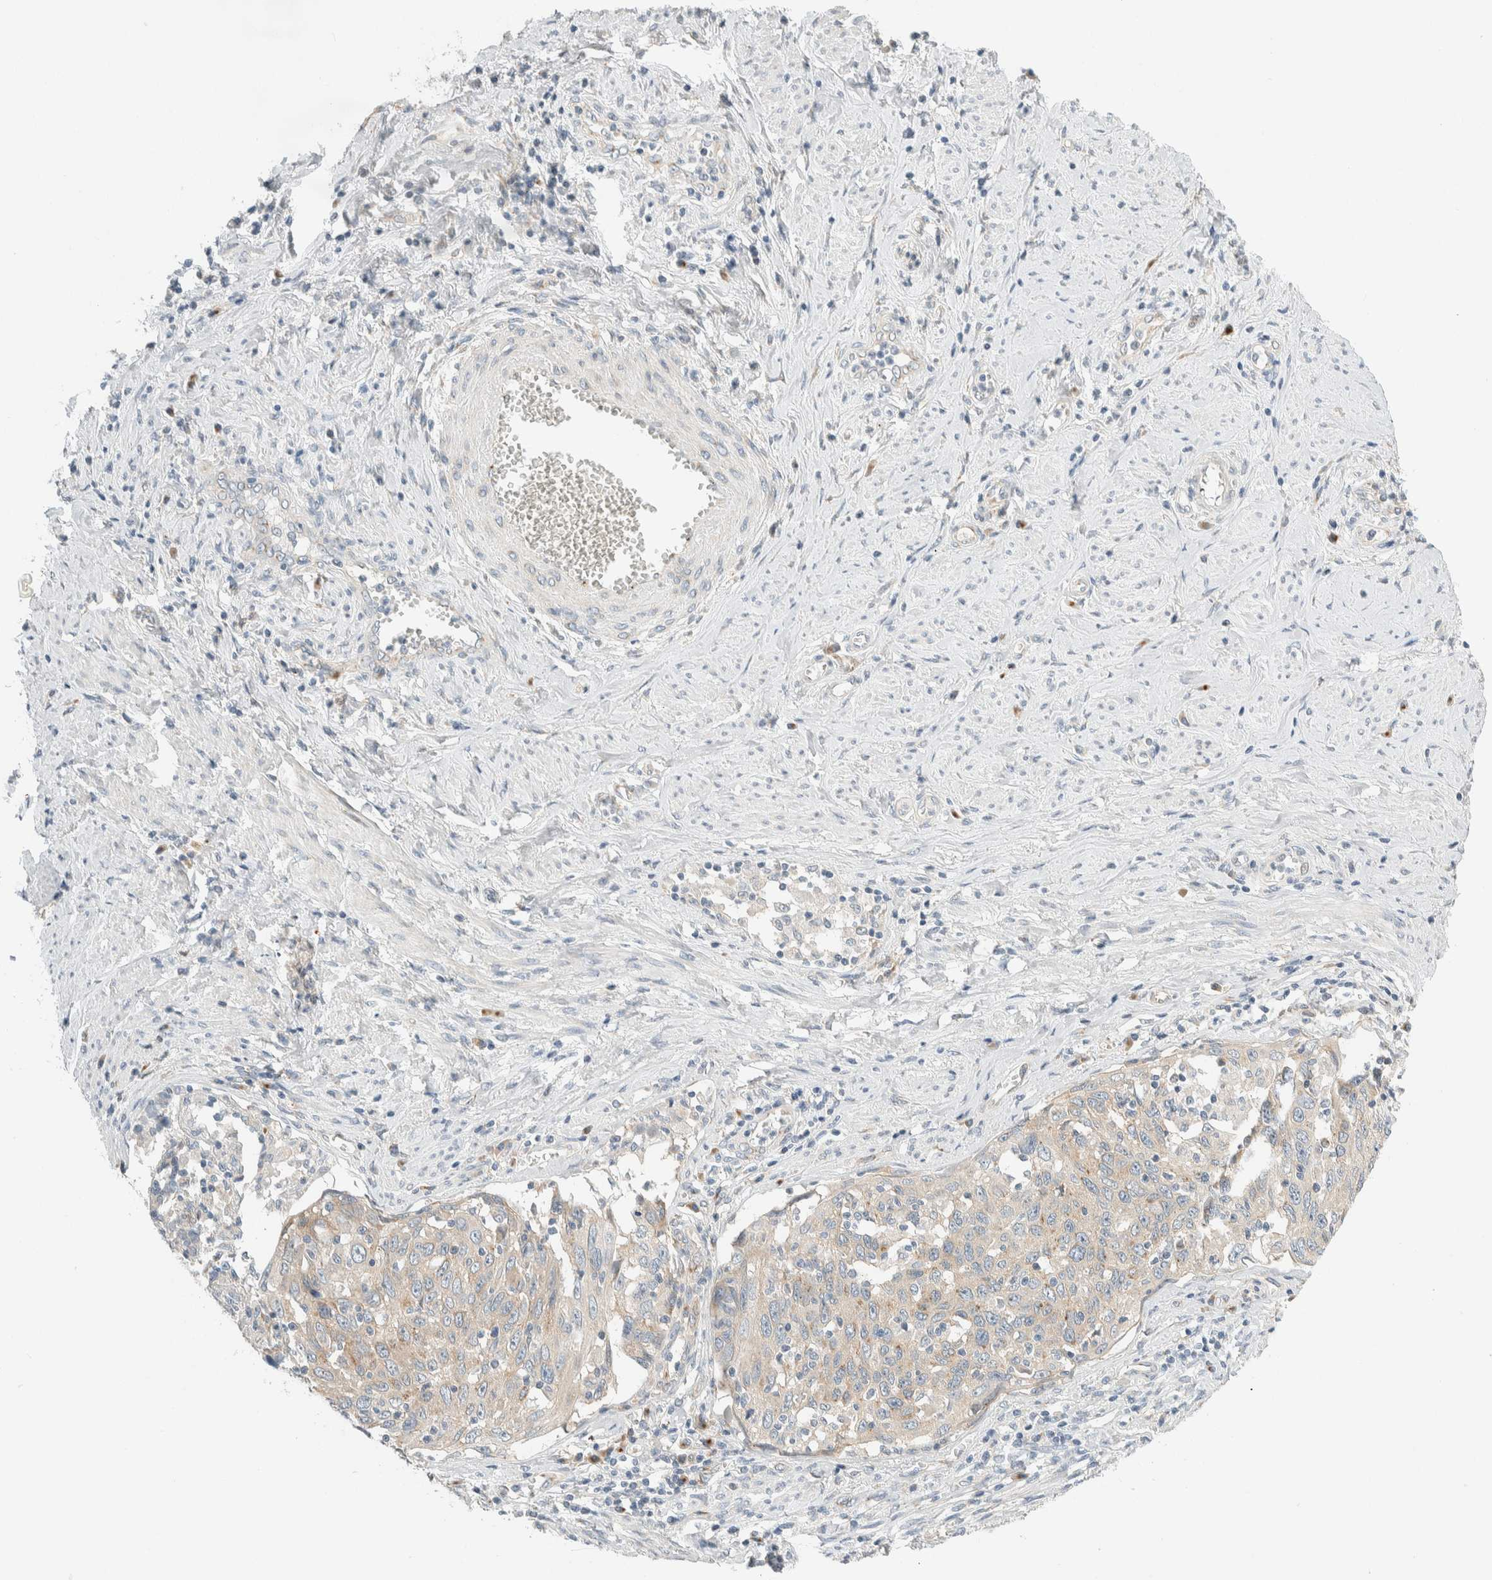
{"staining": {"intensity": "weak", "quantity": "<25%", "location": "cytoplasmic/membranous"}, "tissue": "cervical cancer", "cell_type": "Tumor cells", "image_type": "cancer", "snomed": [{"axis": "morphology", "description": "Squamous cell carcinoma, NOS"}, {"axis": "topography", "description": "Cervix"}], "caption": "This photomicrograph is of cervical cancer (squamous cell carcinoma) stained with immunohistochemistry (IHC) to label a protein in brown with the nuclei are counter-stained blue. There is no expression in tumor cells. The staining was performed using DAB to visualize the protein expression in brown, while the nuclei were stained in blue with hematoxylin (Magnification: 20x).", "gene": "TMEM184B", "patient": {"sex": "female", "age": 53}}